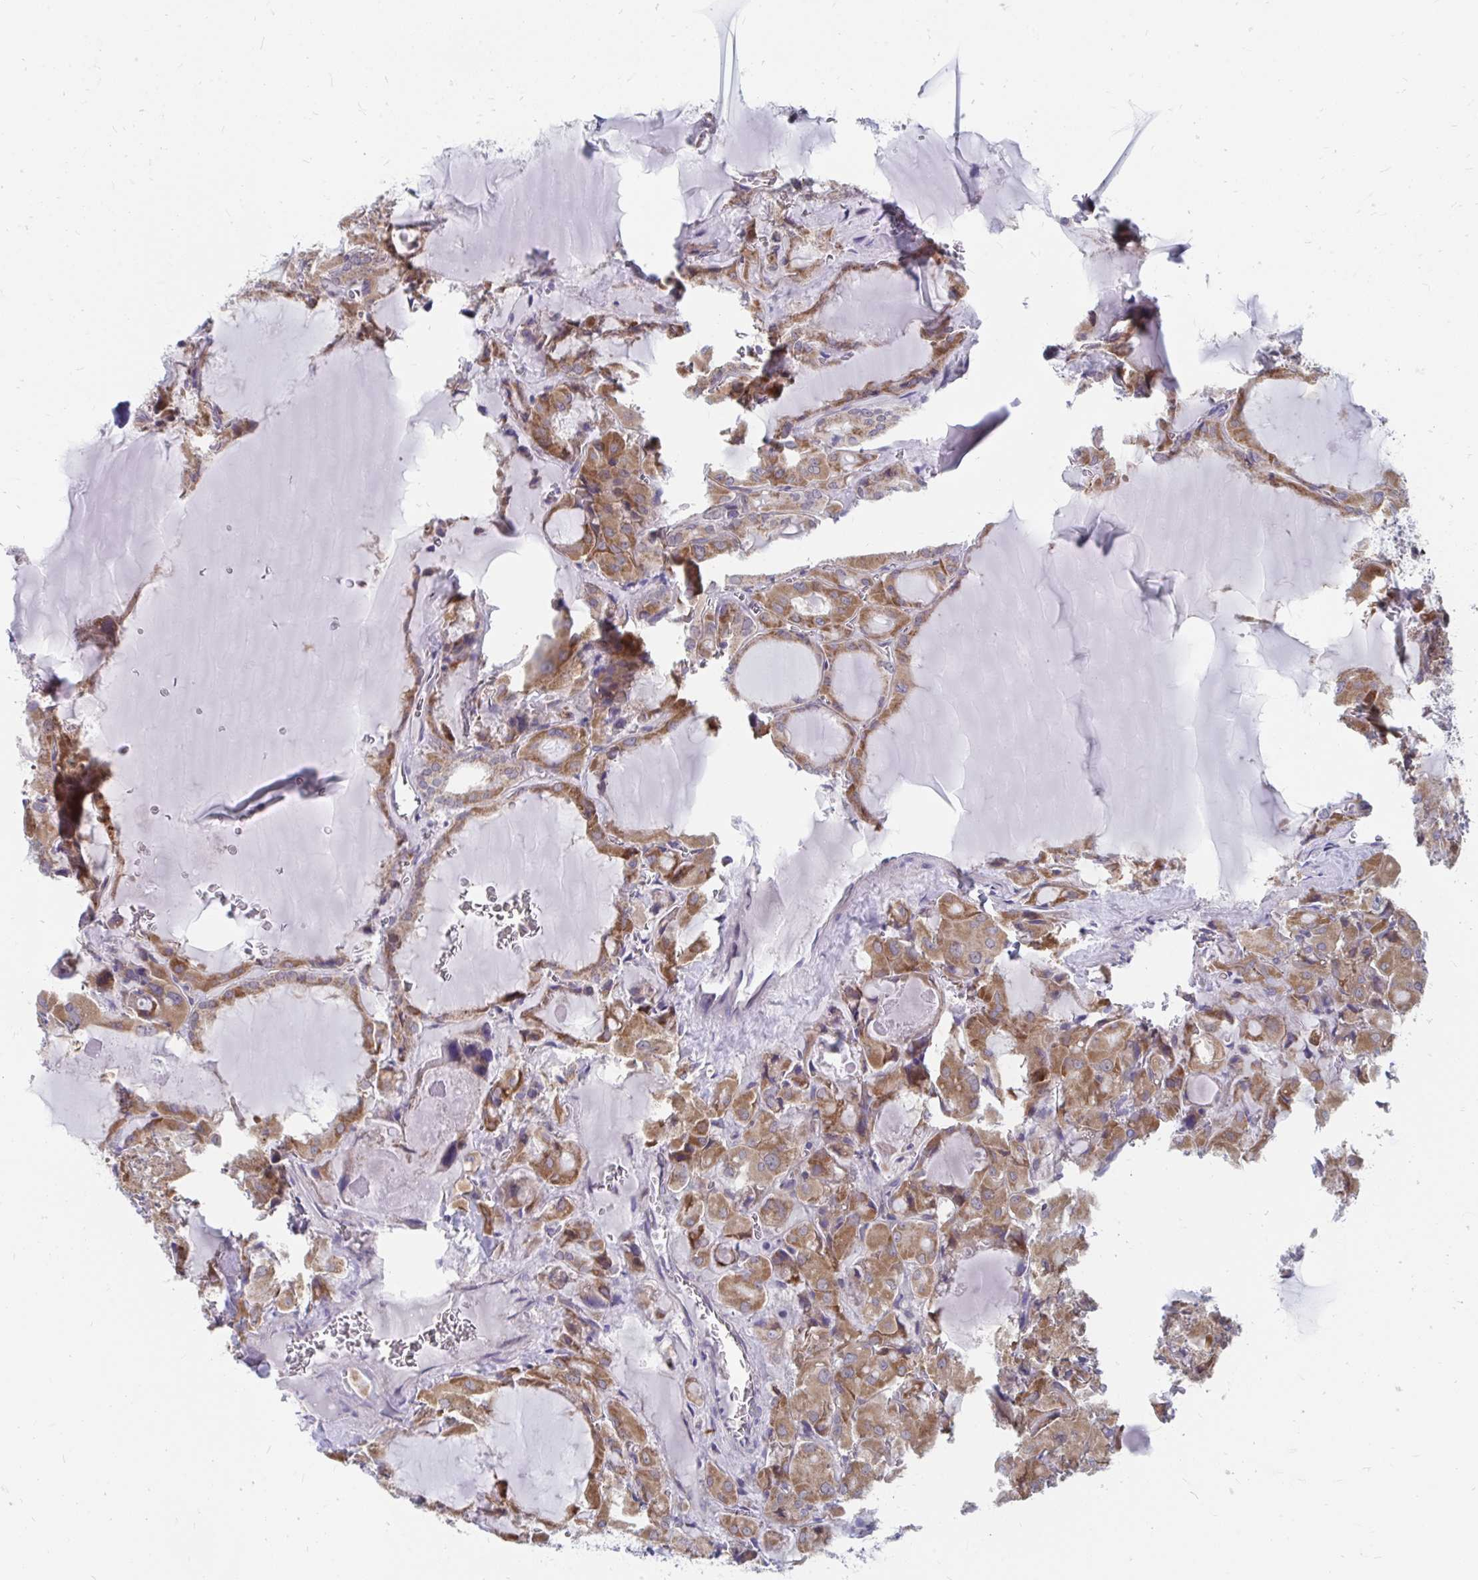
{"staining": {"intensity": "moderate", "quantity": ">75%", "location": "cytoplasmic/membranous"}, "tissue": "thyroid cancer", "cell_type": "Tumor cells", "image_type": "cancer", "snomed": [{"axis": "morphology", "description": "Papillary adenocarcinoma, NOS"}, {"axis": "topography", "description": "Thyroid gland"}], "caption": "This is an image of immunohistochemistry staining of thyroid papillary adenocarcinoma, which shows moderate staining in the cytoplasmic/membranous of tumor cells.", "gene": "PABIR3", "patient": {"sex": "male", "age": 87}}